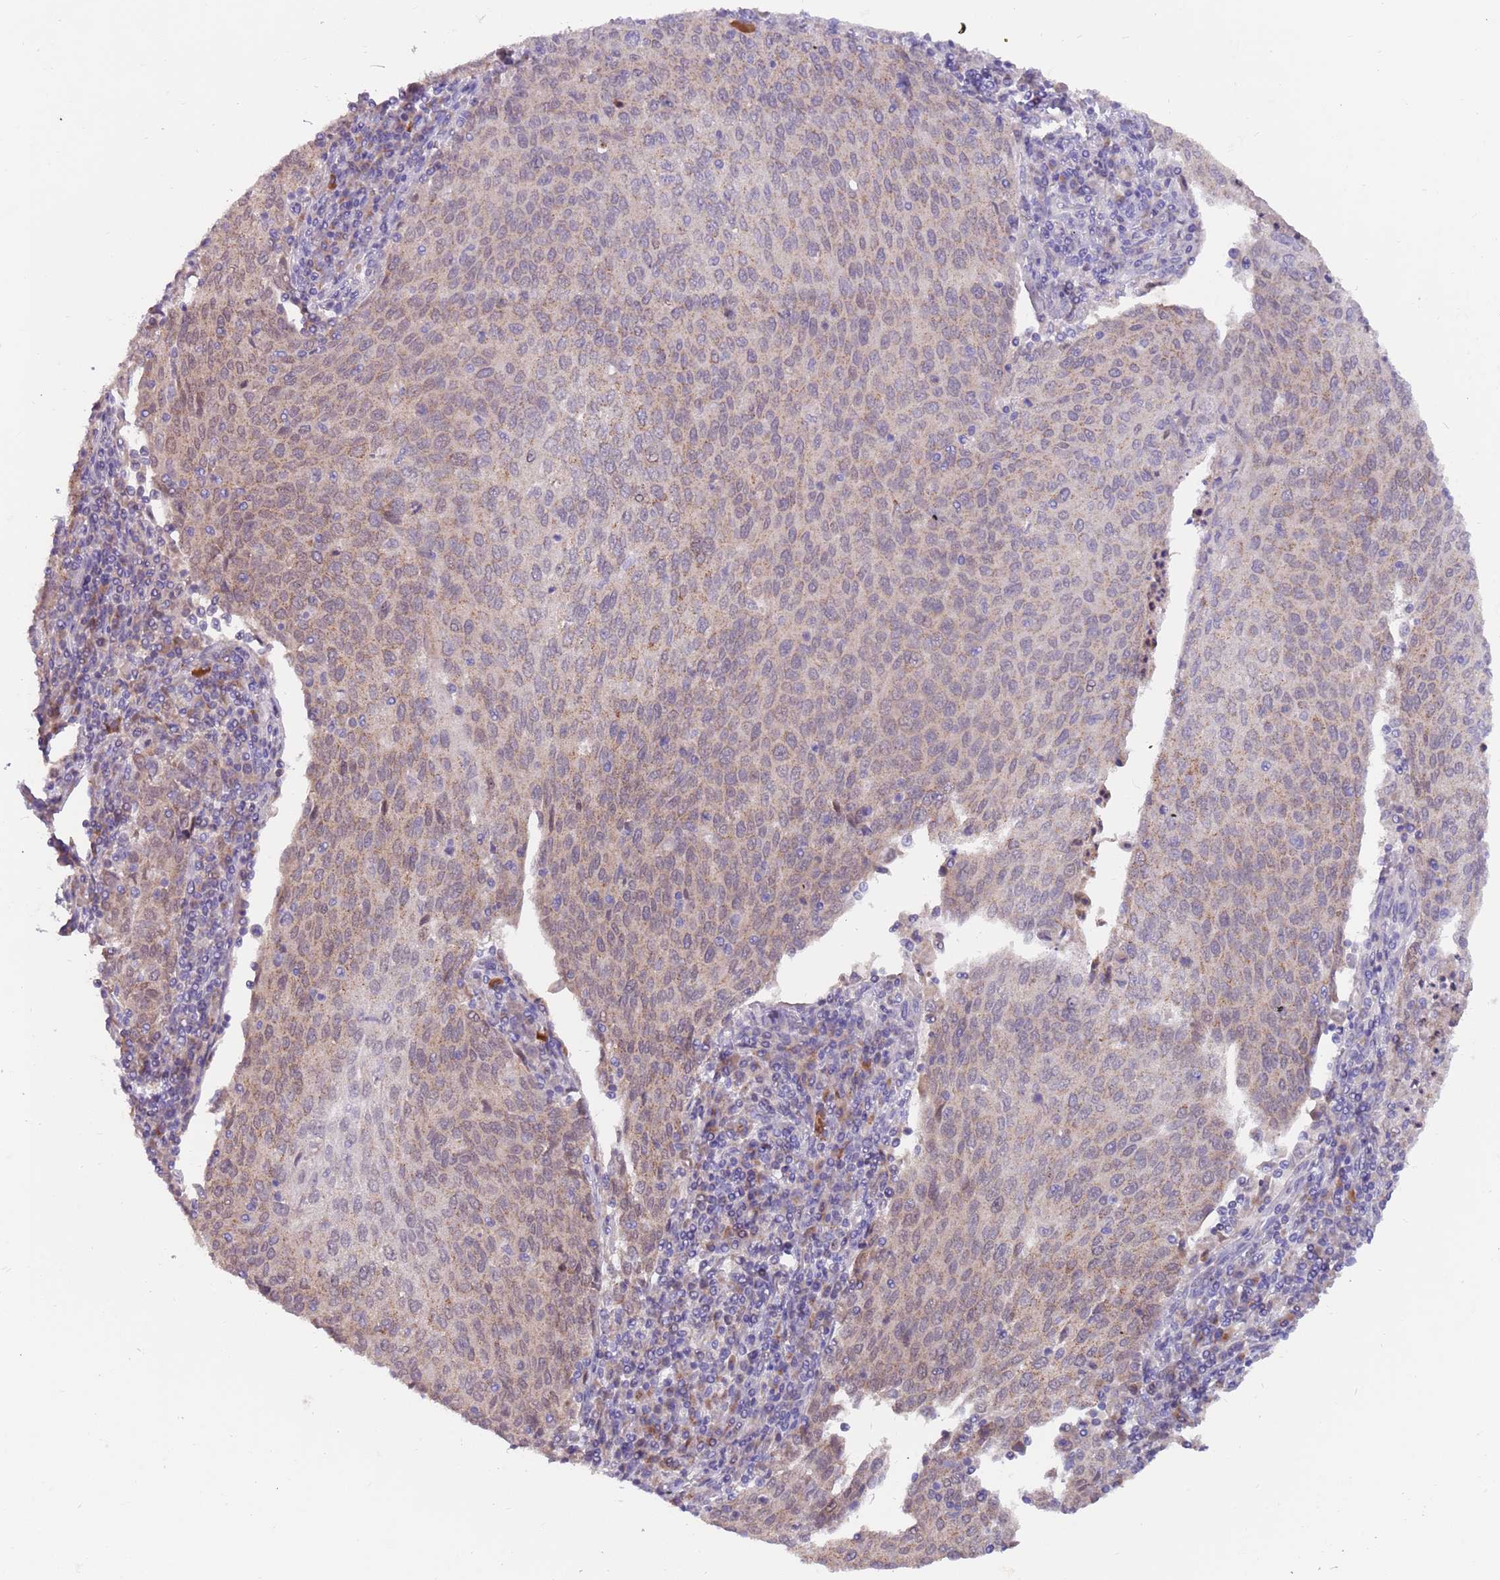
{"staining": {"intensity": "weak", "quantity": "25%-75%", "location": "cytoplasmic/membranous"}, "tissue": "cervical cancer", "cell_type": "Tumor cells", "image_type": "cancer", "snomed": [{"axis": "morphology", "description": "Squamous cell carcinoma, NOS"}, {"axis": "topography", "description": "Cervix"}], "caption": "Squamous cell carcinoma (cervical) stained for a protein (brown) exhibits weak cytoplasmic/membranous positive staining in approximately 25%-75% of tumor cells.", "gene": "ZNF746", "patient": {"sex": "female", "age": 46}}